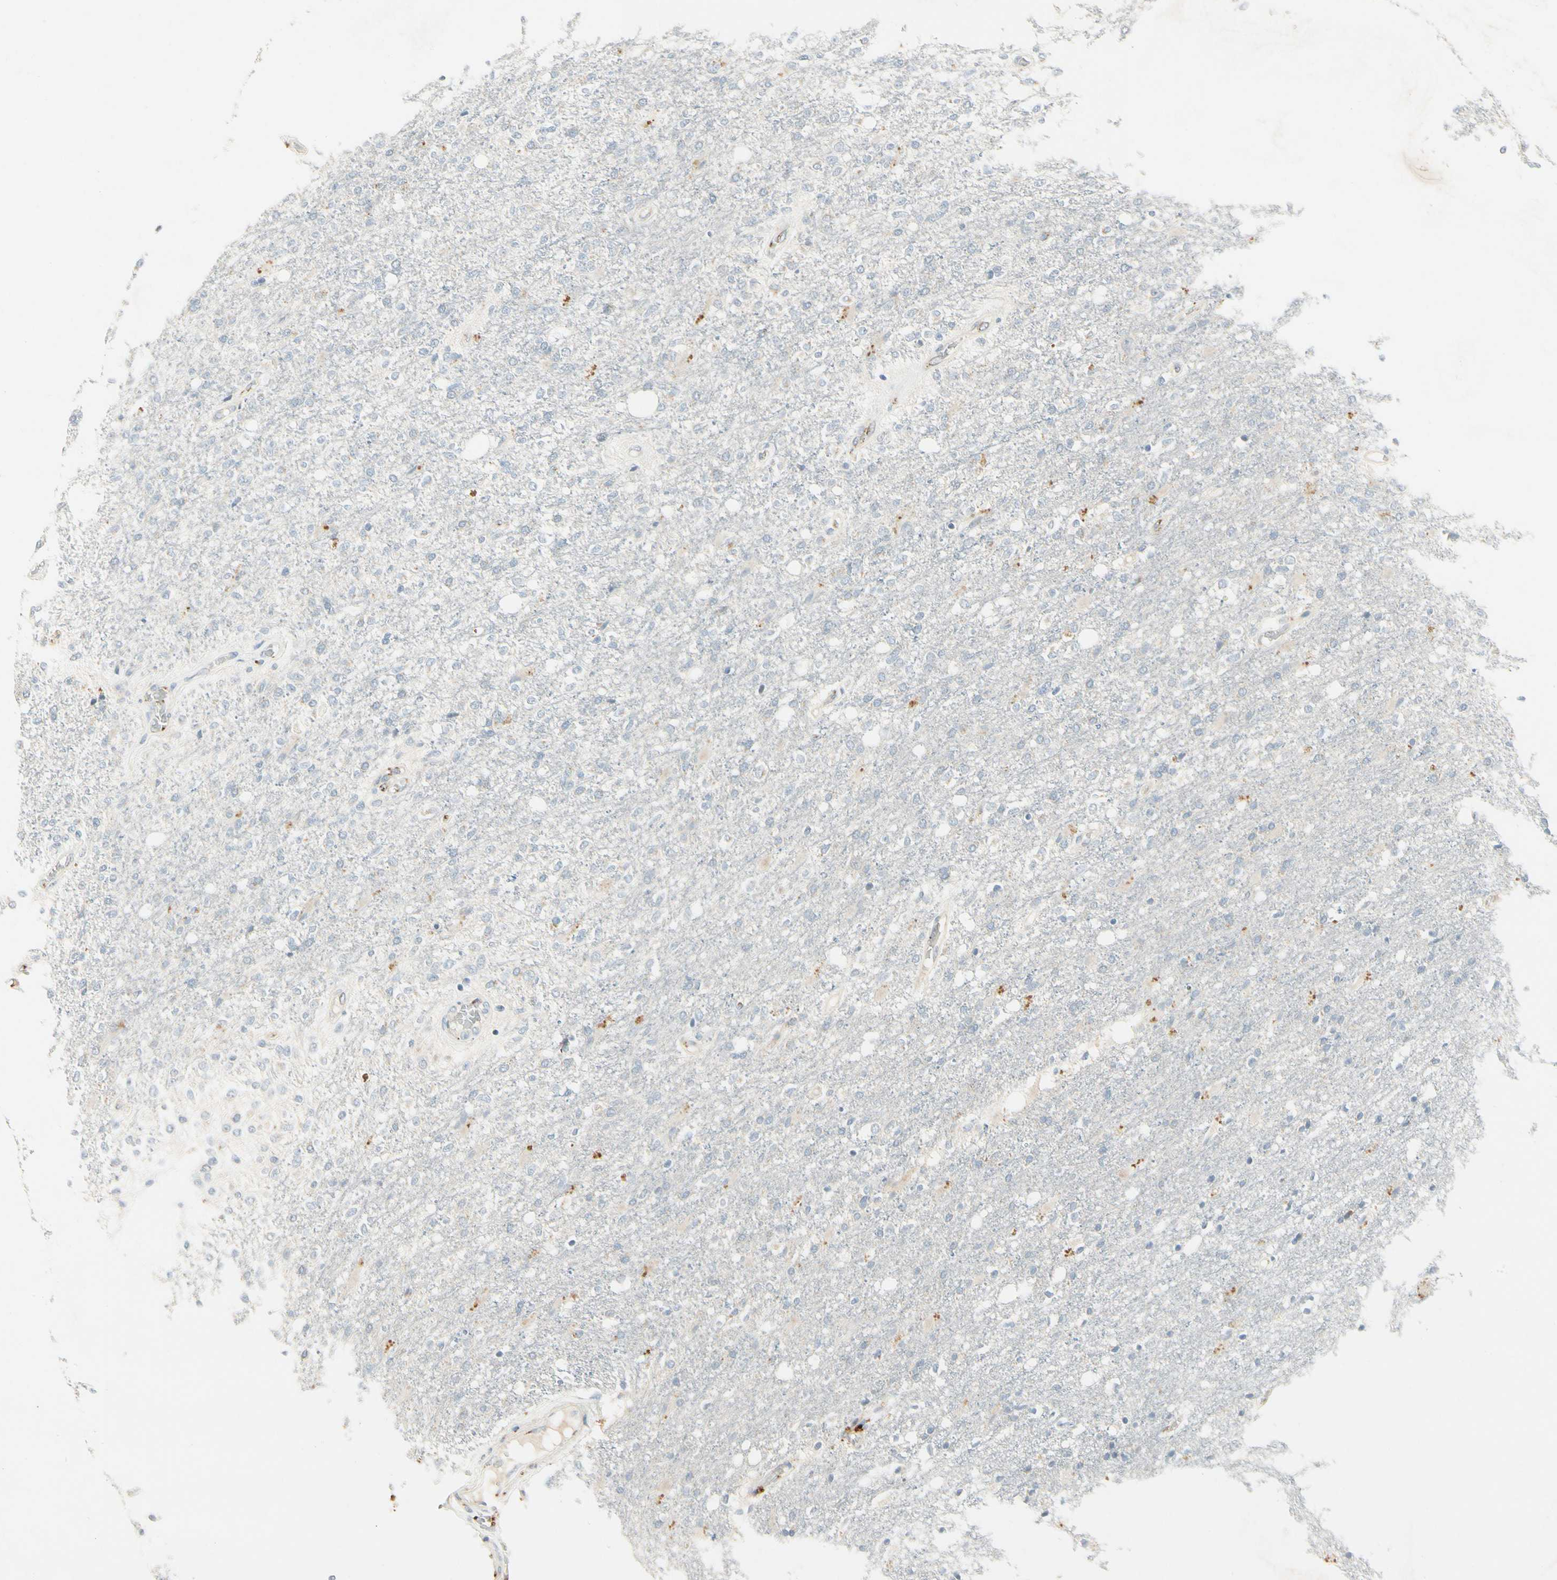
{"staining": {"intensity": "weak", "quantity": "<25%", "location": "cytoplasmic/membranous"}, "tissue": "glioma", "cell_type": "Tumor cells", "image_type": "cancer", "snomed": [{"axis": "morphology", "description": "Normal tissue, NOS"}, {"axis": "morphology", "description": "Glioma, malignant, High grade"}, {"axis": "topography", "description": "Cerebral cortex"}], "caption": "An IHC micrograph of malignant glioma (high-grade) is shown. There is no staining in tumor cells of malignant glioma (high-grade). The staining was performed using DAB to visualize the protein expression in brown, while the nuclei were stained in blue with hematoxylin (Magnification: 20x).", "gene": "MANSC1", "patient": {"sex": "male", "age": 77}}